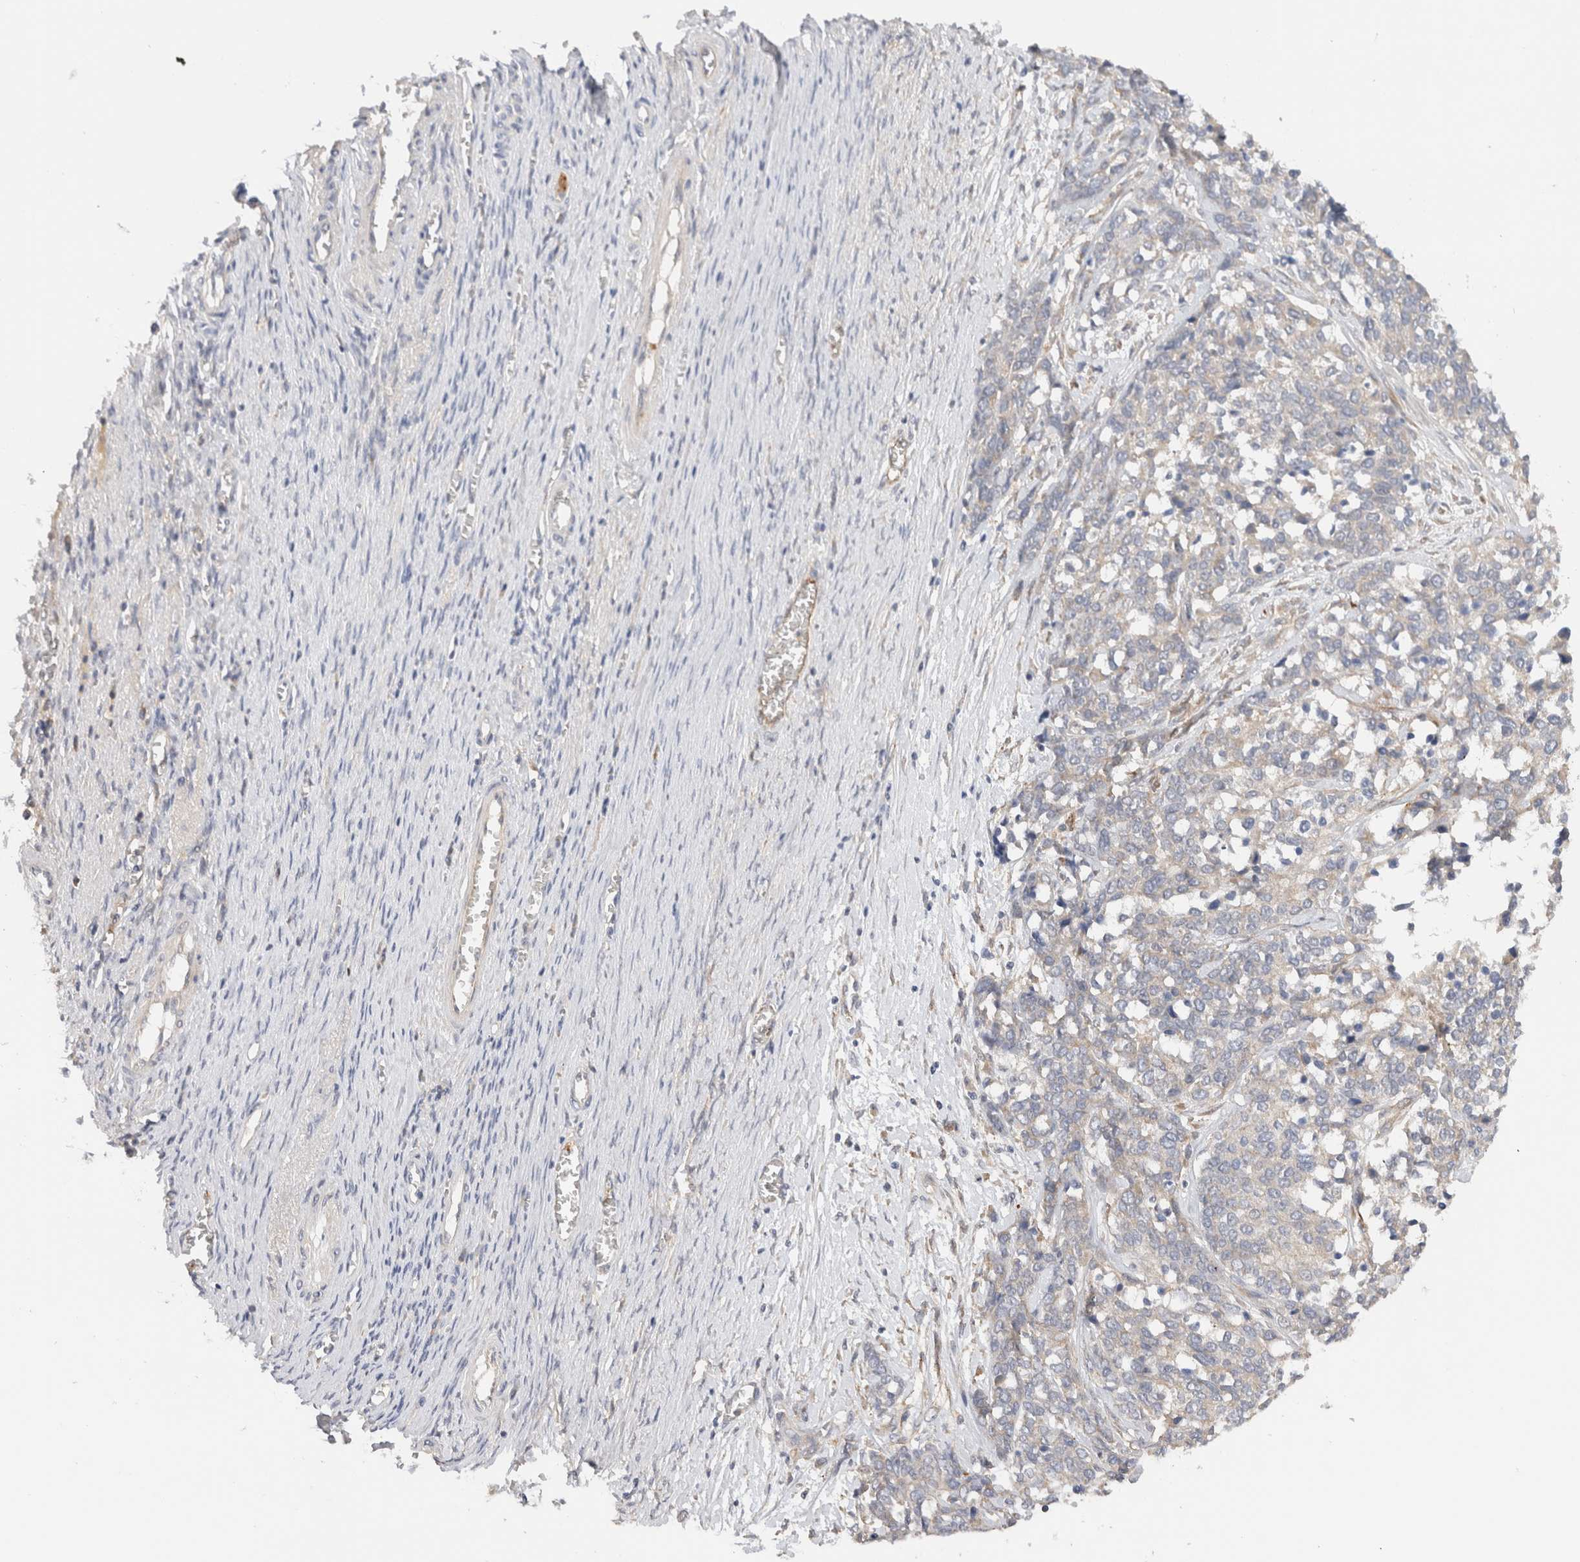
{"staining": {"intensity": "weak", "quantity": "<25%", "location": "cytoplasmic/membranous"}, "tissue": "ovarian cancer", "cell_type": "Tumor cells", "image_type": "cancer", "snomed": [{"axis": "morphology", "description": "Cystadenocarcinoma, serous, NOS"}, {"axis": "topography", "description": "Ovary"}], "caption": "The IHC histopathology image has no significant expression in tumor cells of ovarian cancer tissue. (Stains: DAB (3,3'-diaminobenzidine) IHC with hematoxylin counter stain, Microscopy: brightfield microscopy at high magnification).", "gene": "SGK3", "patient": {"sex": "female", "age": 44}}